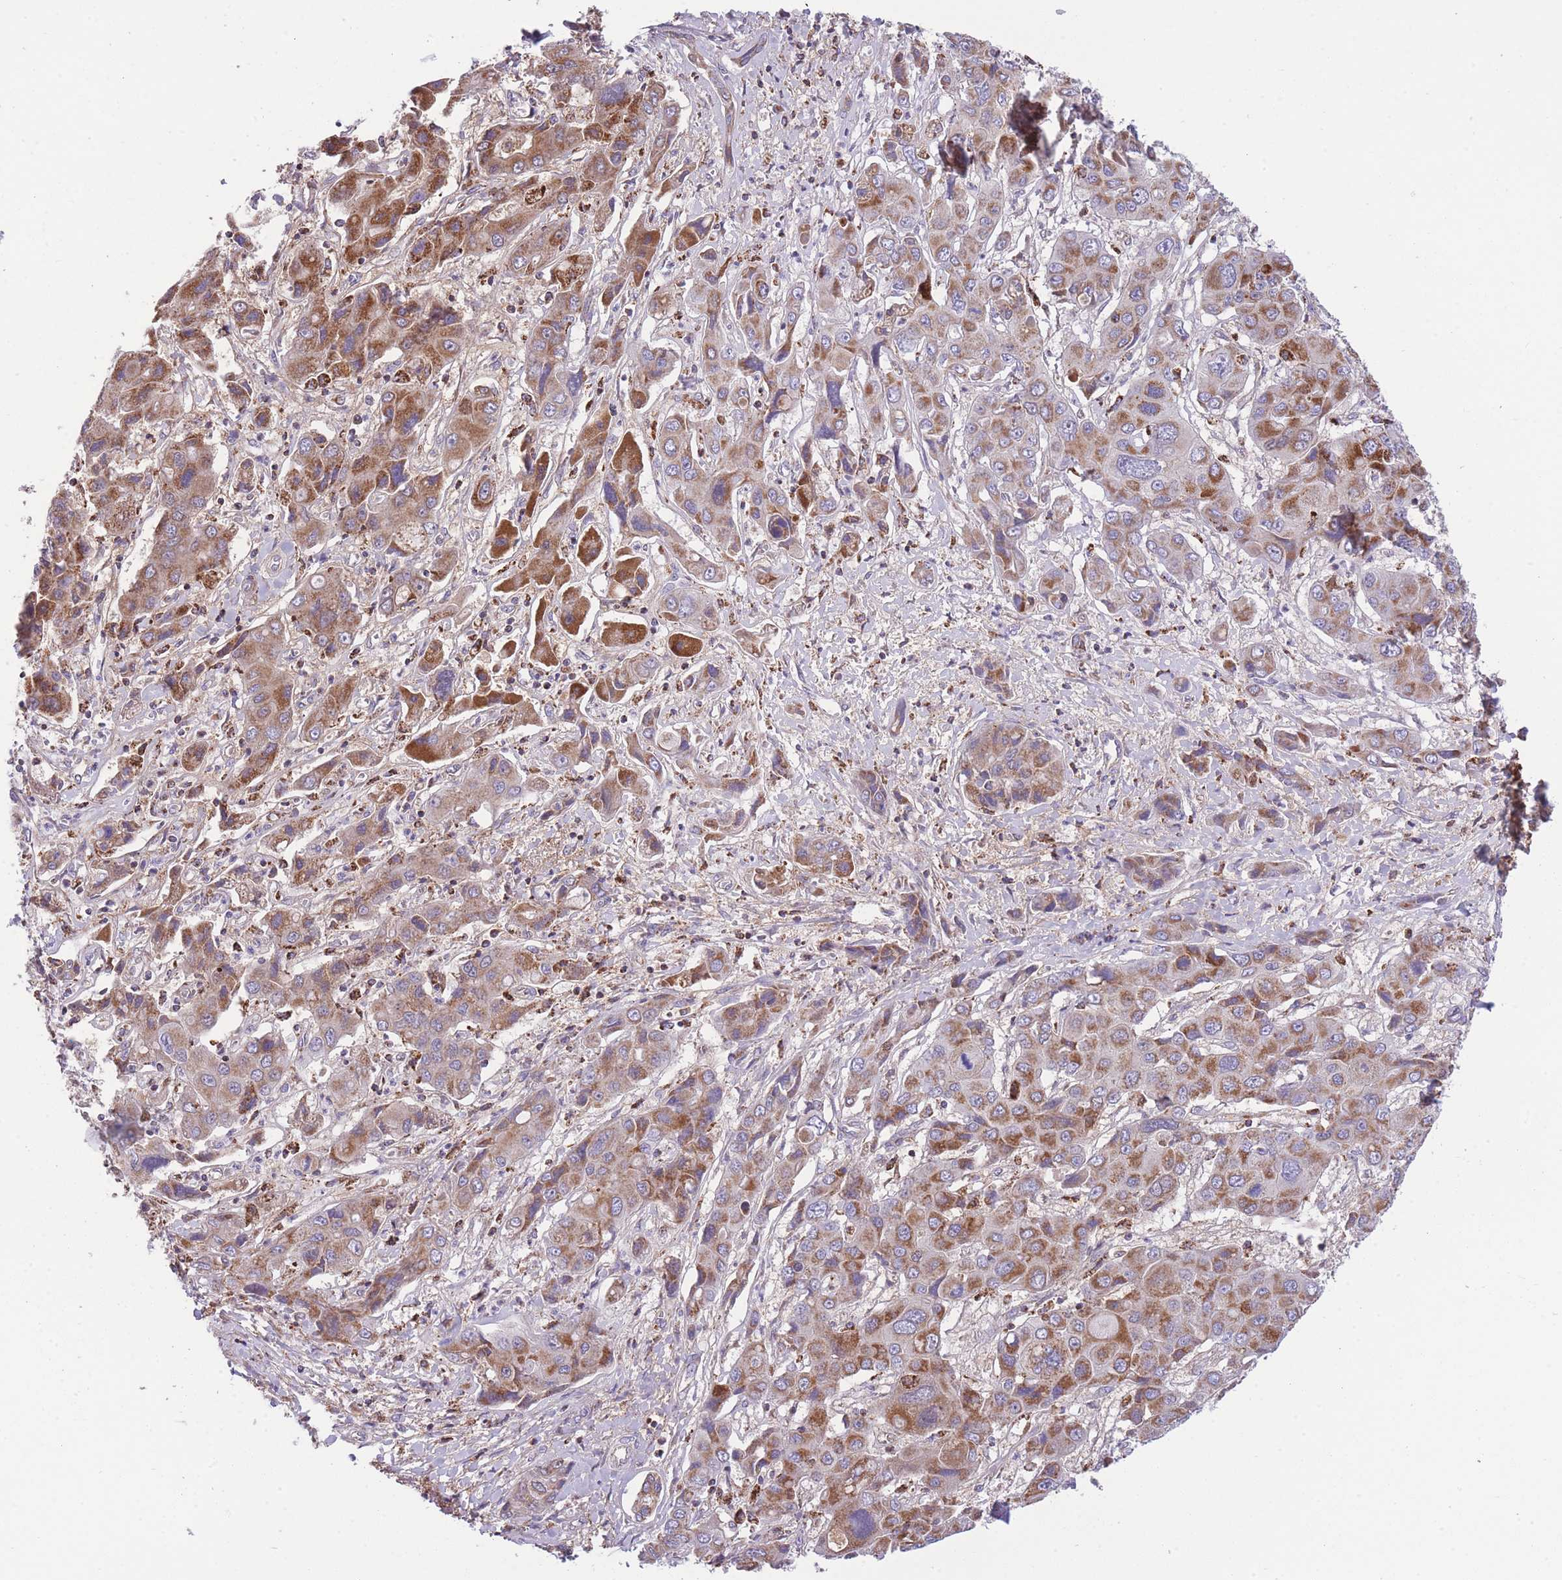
{"staining": {"intensity": "moderate", "quantity": ">75%", "location": "cytoplasmic/membranous"}, "tissue": "liver cancer", "cell_type": "Tumor cells", "image_type": "cancer", "snomed": [{"axis": "morphology", "description": "Cholangiocarcinoma"}, {"axis": "topography", "description": "Liver"}], "caption": "Immunohistochemistry (IHC) photomicrograph of cholangiocarcinoma (liver) stained for a protein (brown), which demonstrates medium levels of moderate cytoplasmic/membranous positivity in approximately >75% of tumor cells.", "gene": "ST3GAL3", "patient": {"sex": "male", "age": 67}}